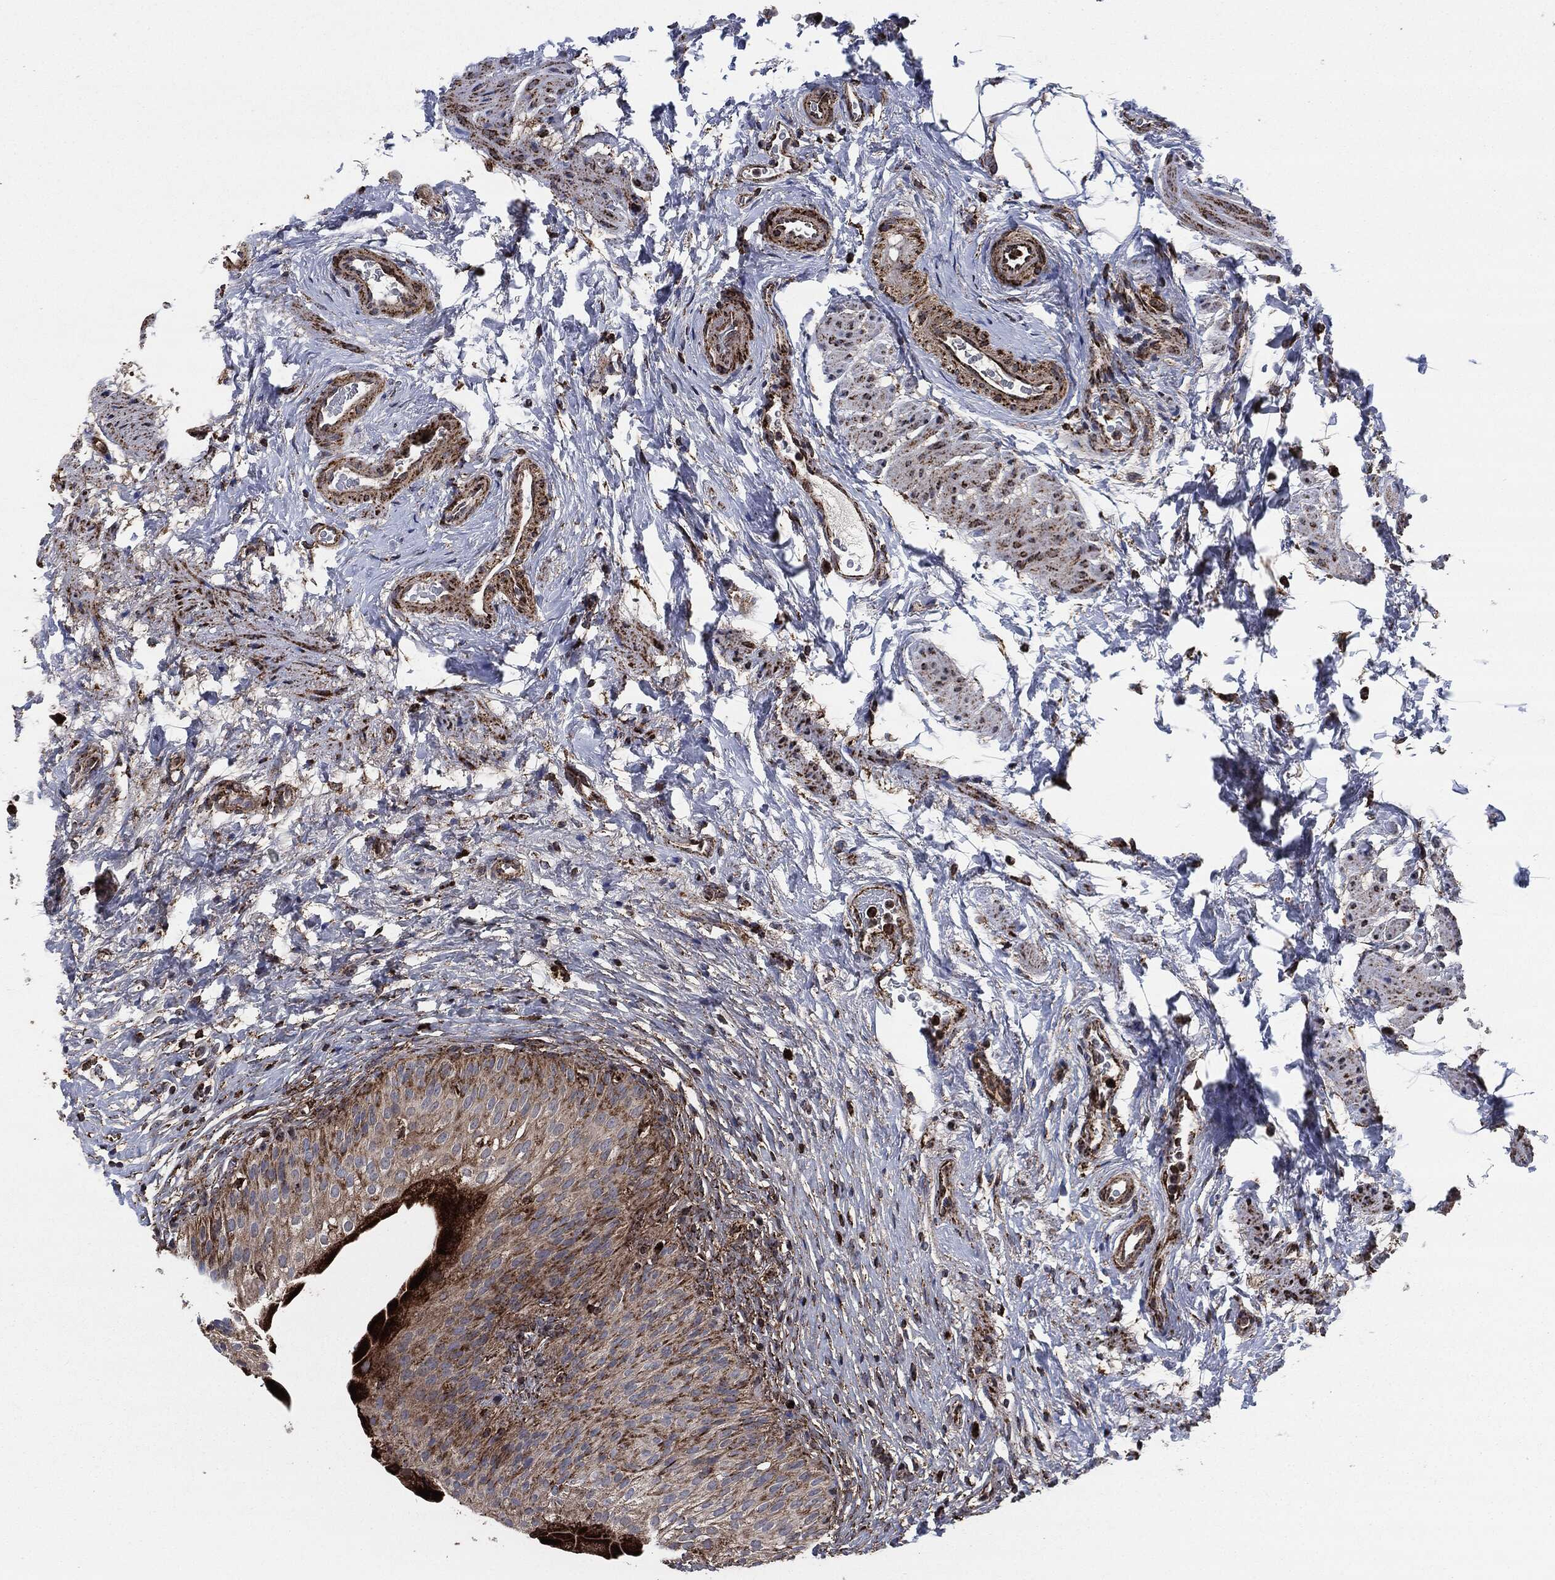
{"staining": {"intensity": "strong", "quantity": "25%-75%", "location": "cytoplasmic/membranous"}, "tissue": "urinary bladder", "cell_type": "Urothelial cells", "image_type": "normal", "snomed": [{"axis": "morphology", "description": "Normal tissue, NOS"}, {"axis": "topography", "description": "Urinary bladder"}], "caption": "Urinary bladder stained with a brown dye exhibits strong cytoplasmic/membranous positive staining in approximately 25%-75% of urothelial cells.", "gene": "FH", "patient": {"sex": "male", "age": 46}}